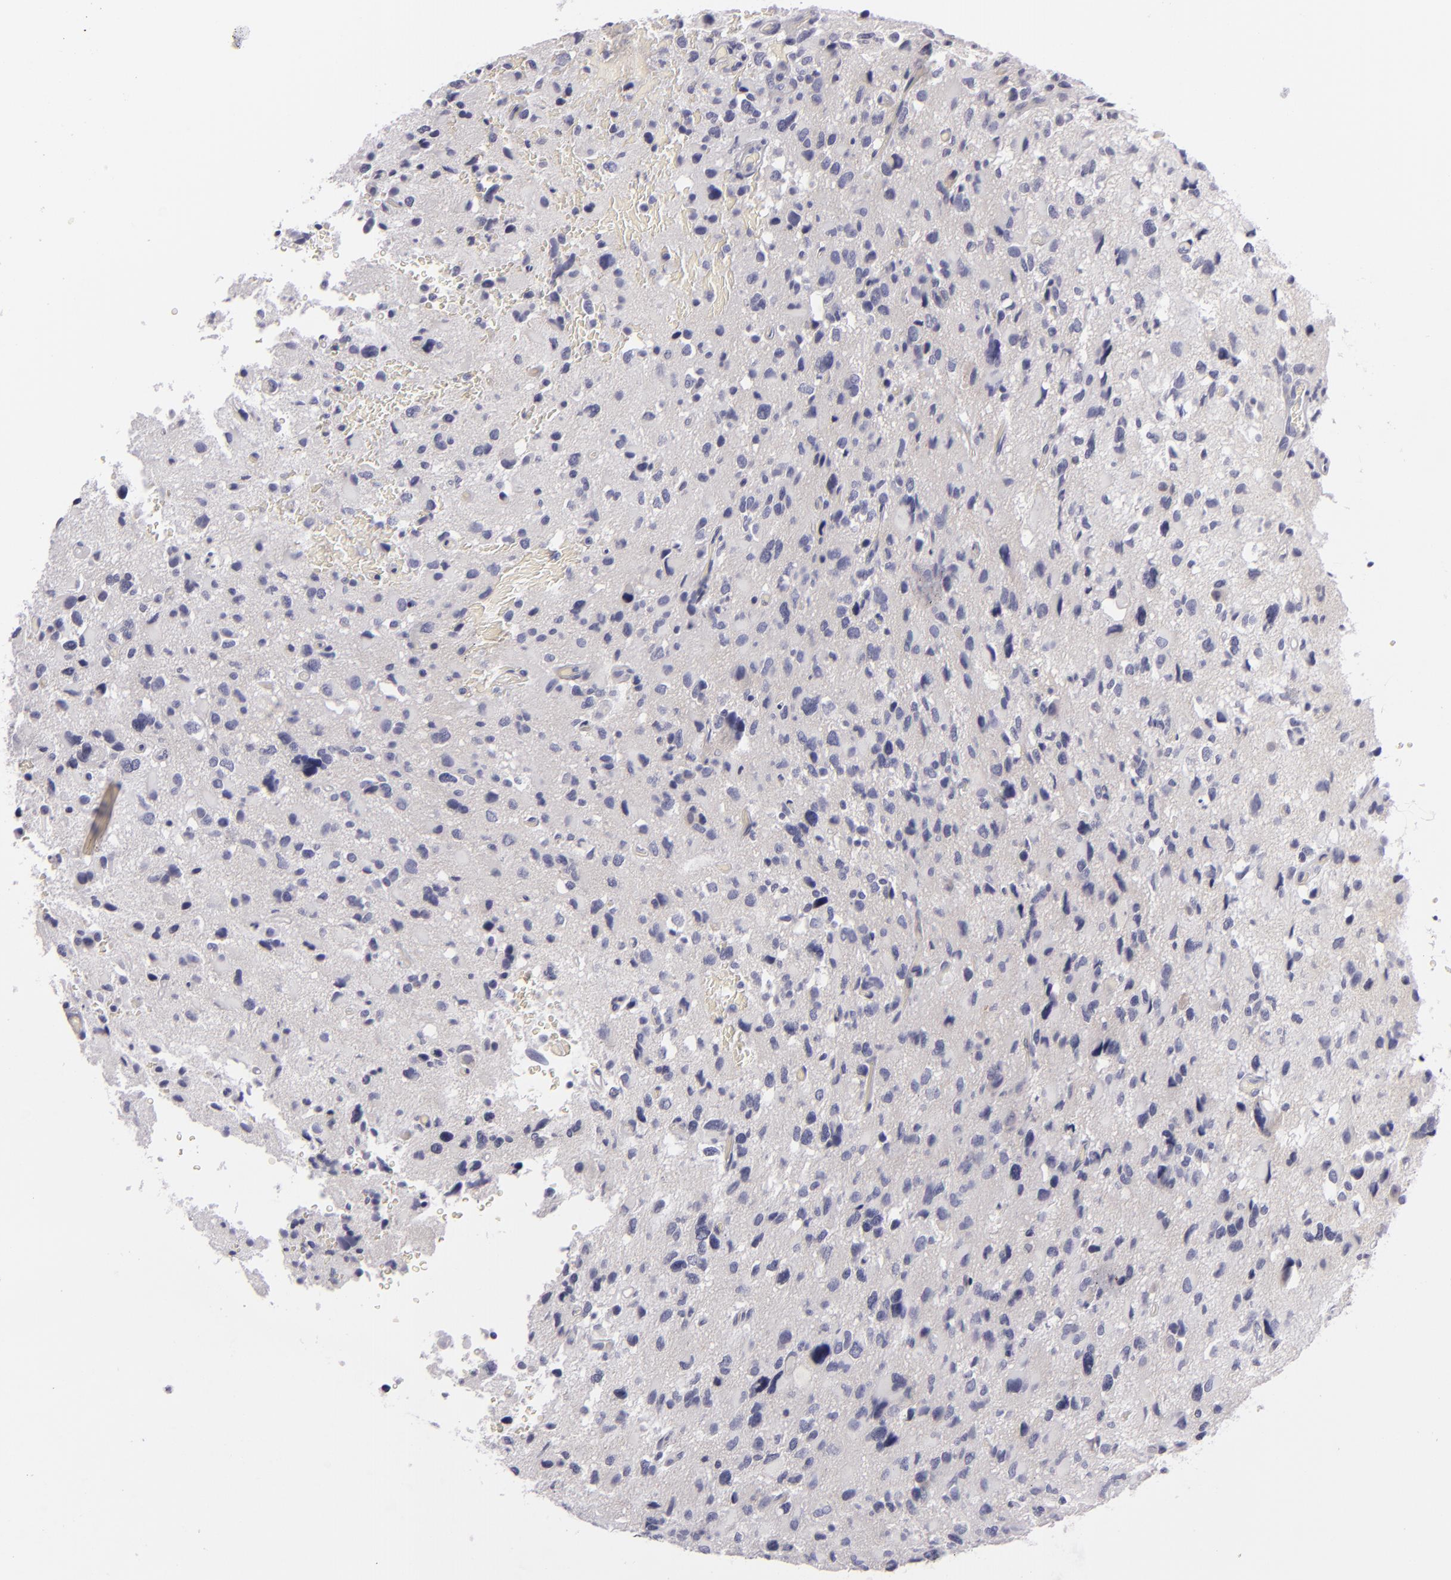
{"staining": {"intensity": "negative", "quantity": "none", "location": "none"}, "tissue": "glioma", "cell_type": "Tumor cells", "image_type": "cancer", "snomed": [{"axis": "morphology", "description": "Glioma, malignant, High grade"}, {"axis": "topography", "description": "Brain"}], "caption": "High power microscopy image of an immunohistochemistry (IHC) image of glioma, revealing no significant expression in tumor cells.", "gene": "DLG4", "patient": {"sex": "male", "age": 69}}